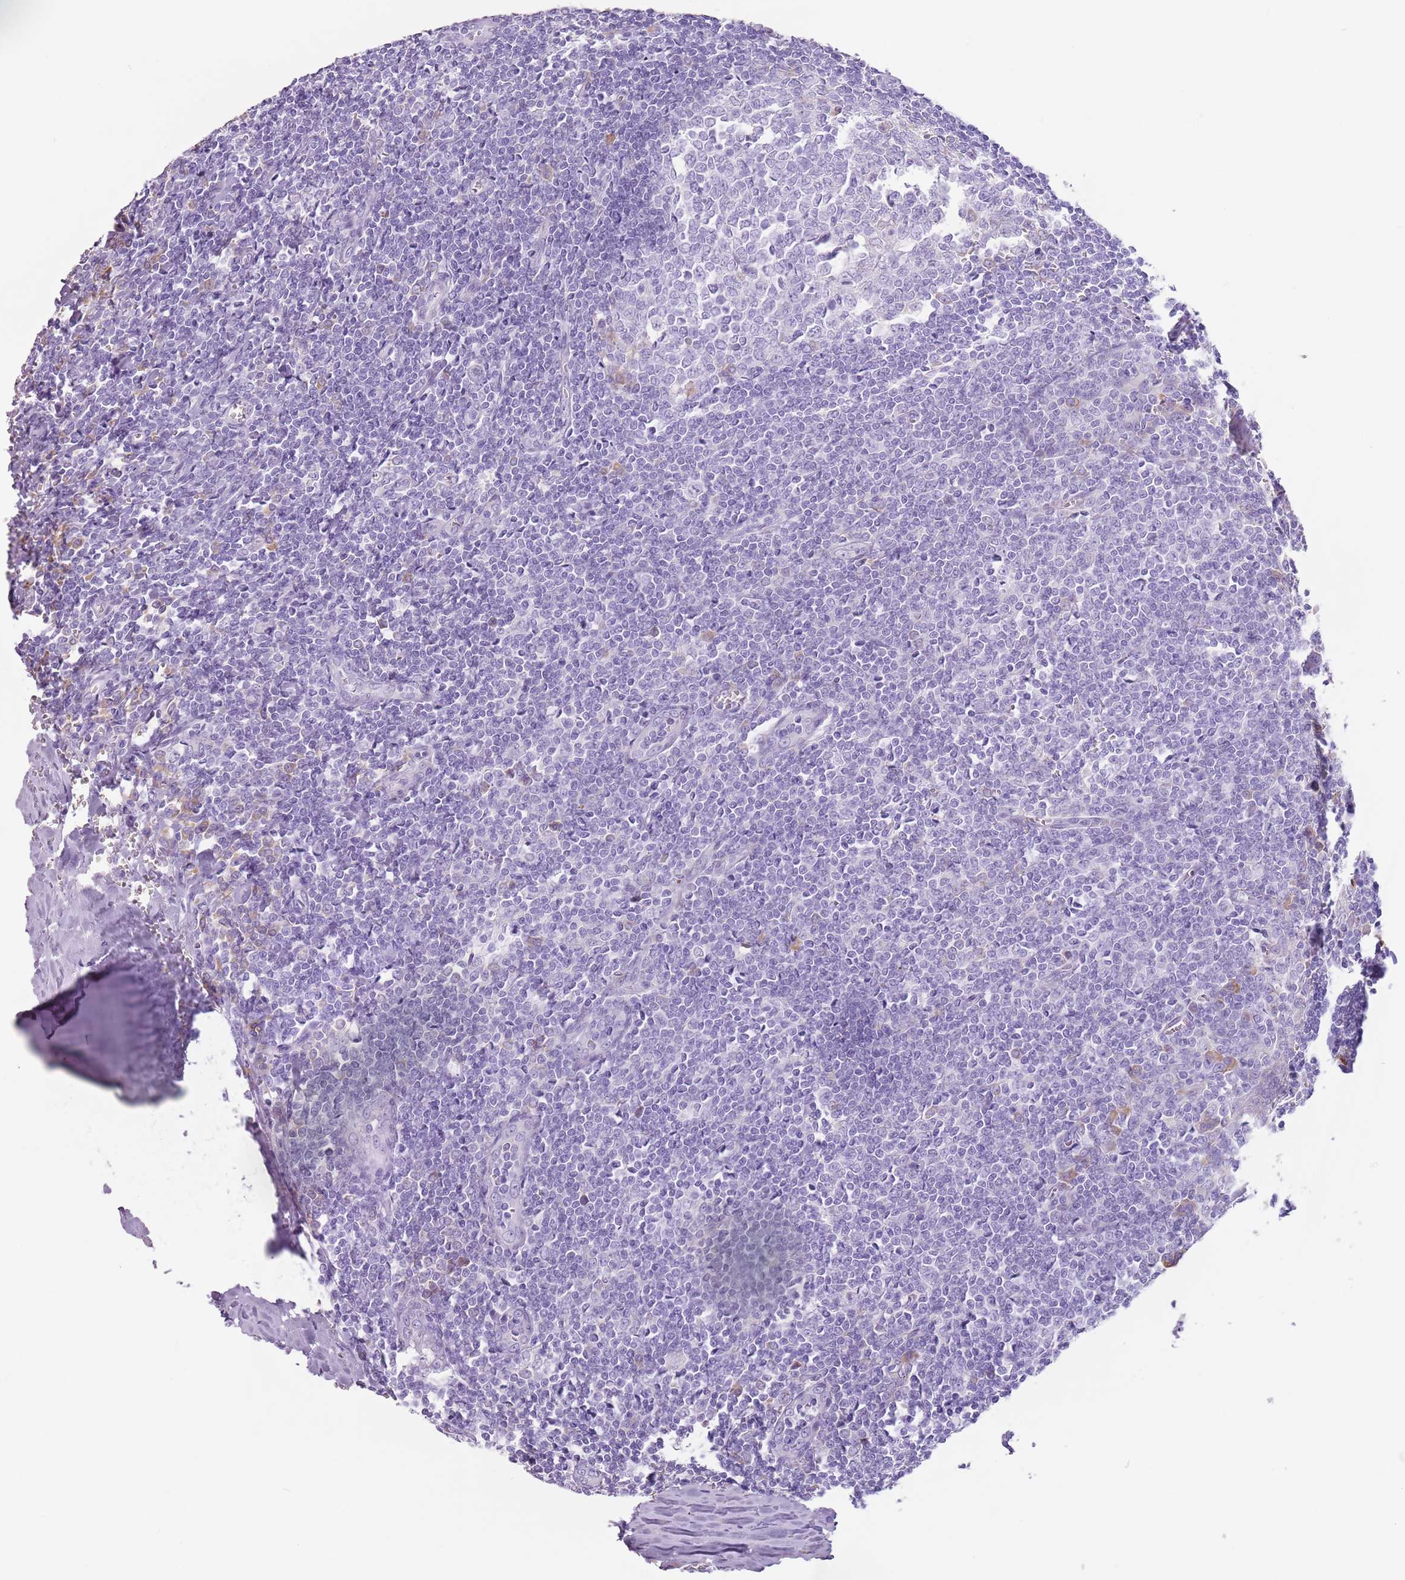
{"staining": {"intensity": "negative", "quantity": "none", "location": "none"}, "tissue": "tonsil", "cell_type": "Germinal center cells", "image_type": "normal", "snomed": [{"axis": "morphology", "description": "Normal tissue, NOS"}, {"axis": "topography", "description": "Tonsil"}], "caption": "A micrograph of tonsil stained for a protein demonstrates no brown staining in germinal center cells.", "gene": "HYOU1", "patient": {"sex": "male", "age": 27}}